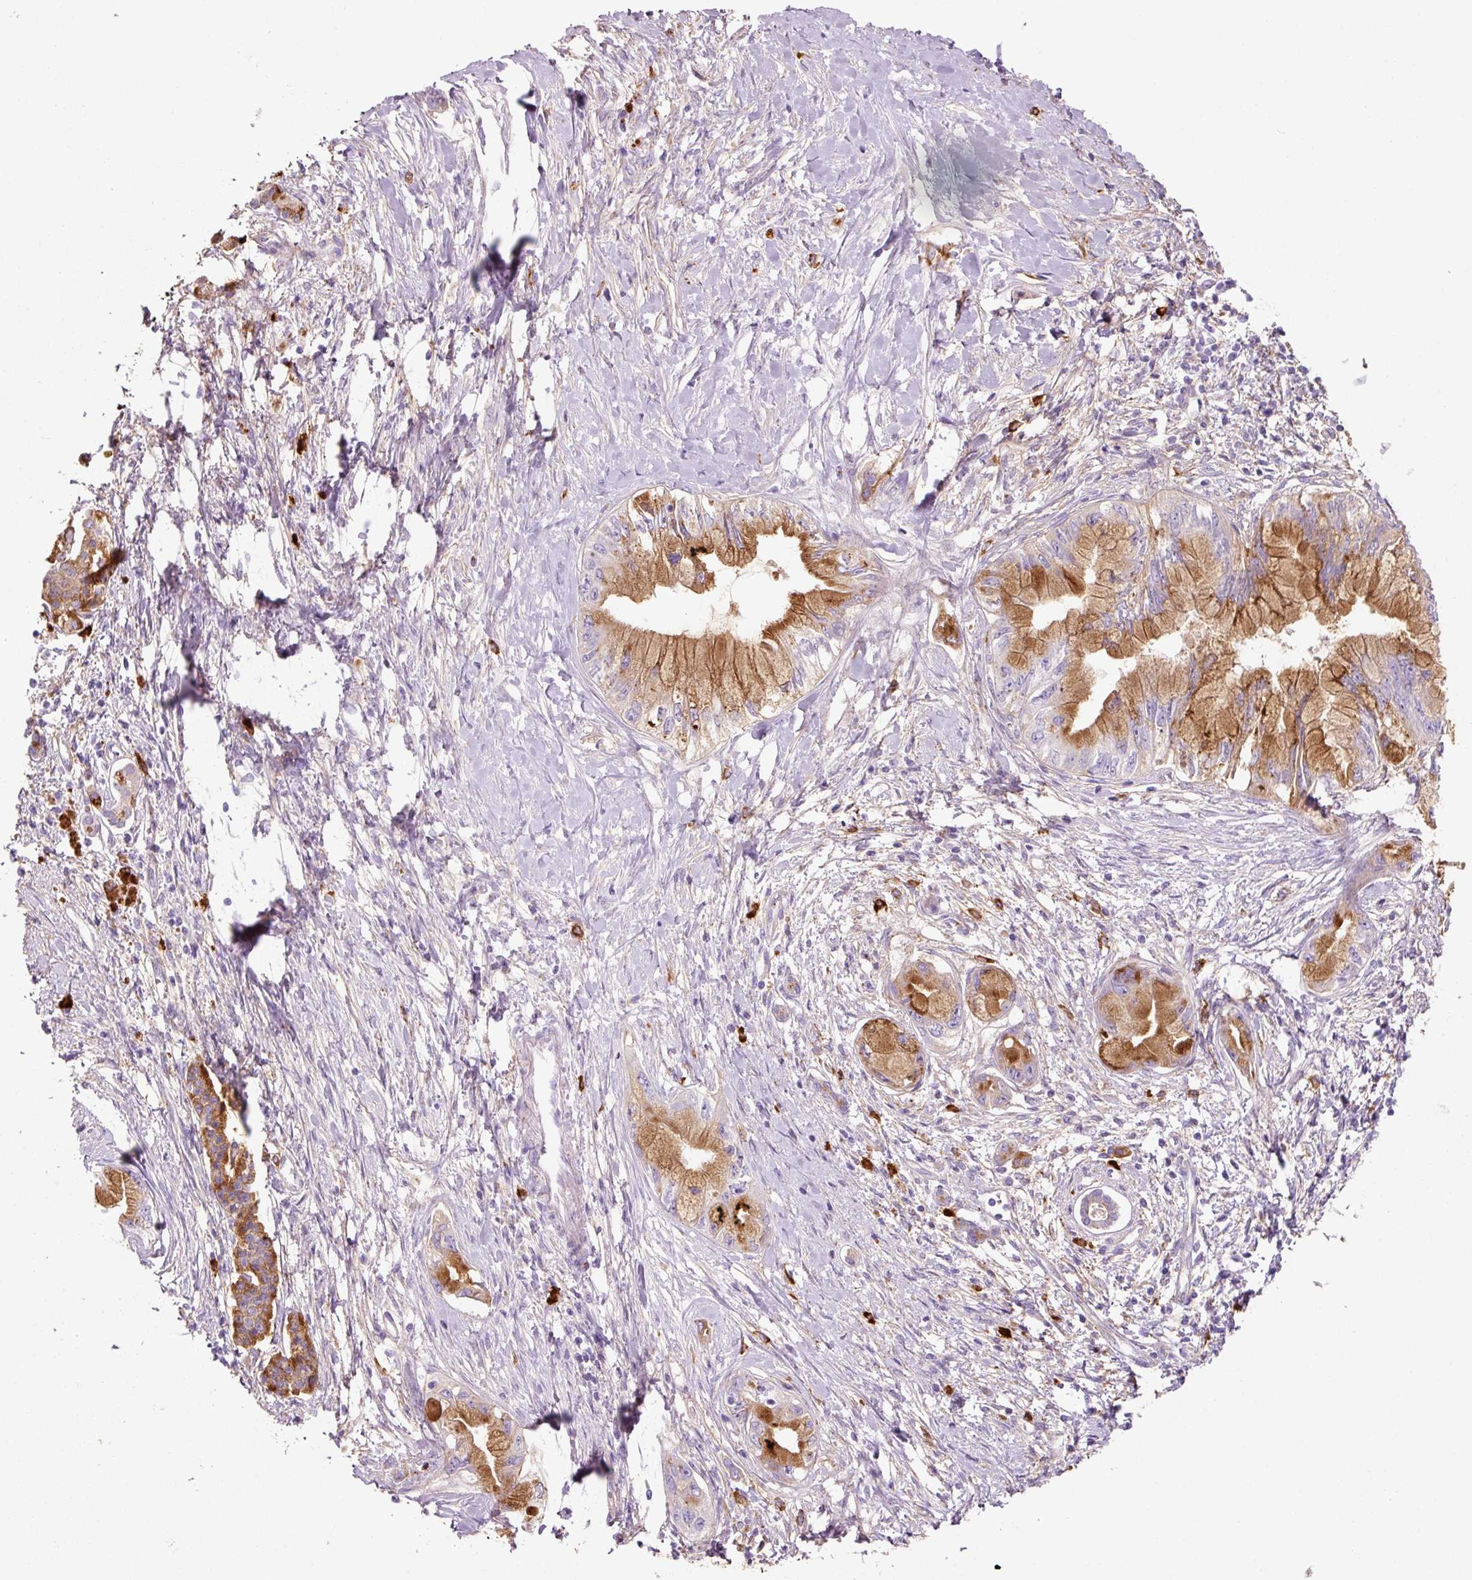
{"staining": {"intensity": "strong", "quantity": "25%-75%", "location": "cytoplasmic/membranous"}, "tissue": "pancreatic cancer", "cell_type": "Tumor cells", "image_type": "cancer", "snomed": [{"axis": "morphology", "description": "Adenocarcinoma, NOS"}, {"axis": "topography", "description": "Pancreas"}], "caption": "Protein analysis of adenocarcinoma (pancreatic) tissue displays strong cytoplasmic/membranous staining in about 25%-75% of tumor cells. The protein of interest is shown in brown color, while the nuclei are stained blue.", "gene": "TMC8", "patient": {"sex": "male", "age": 48}}